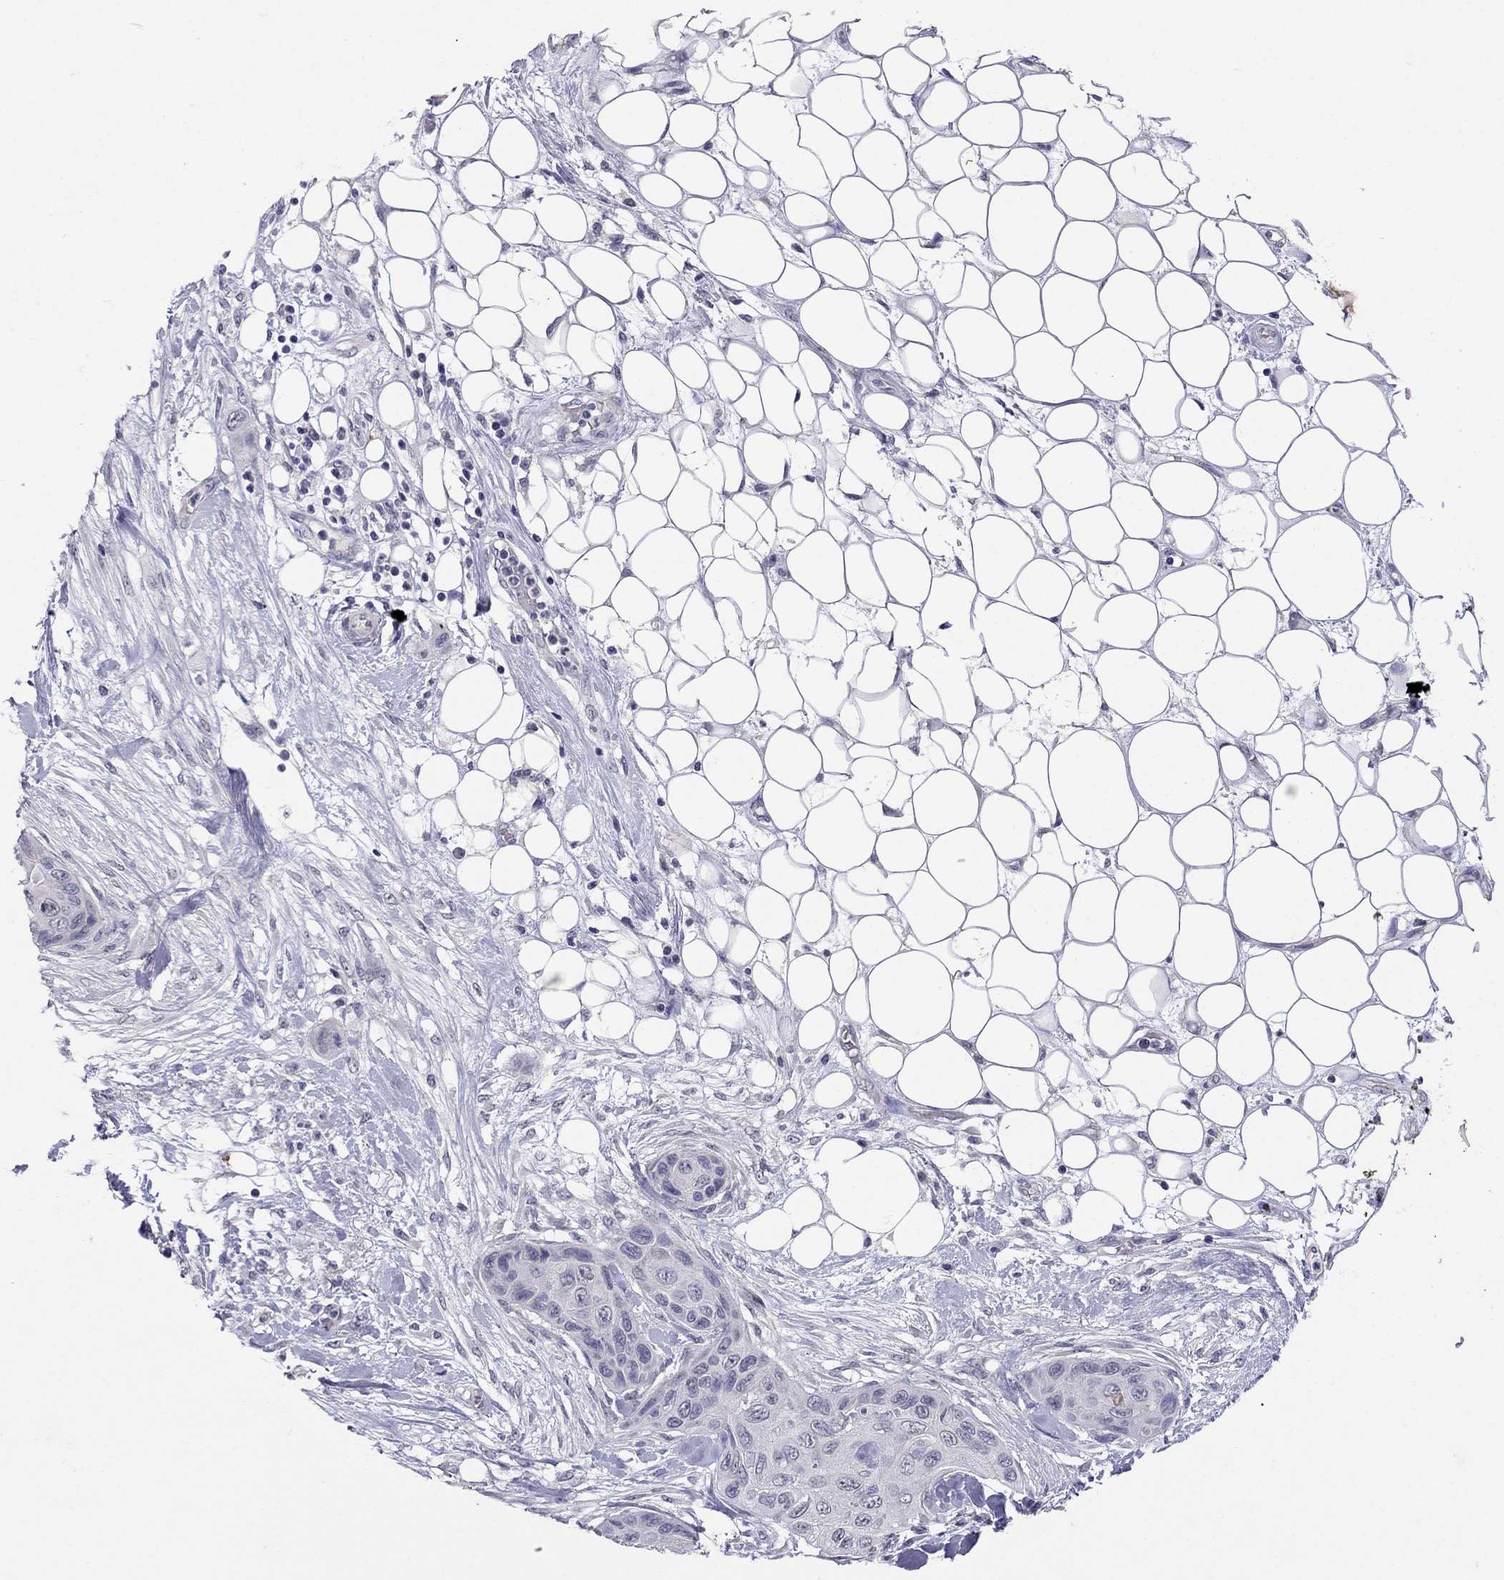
{"staining": {"intensity": "negative", "quantity": "none", "location": "none"}, "tissue": "skin cancer", "cell_type": "Tumor cells", "image_type": "cancer", "snomed": [{"axis": "morphology", "description": "Squamous cell carcinoma, NOS"}, {"axis": "topography", "description": "Skin"}], "caption": "This is an immunohistochemistry histopathology image of squamous cell carcinoma (skin). There is no positivity in tumor cells.", "gene": "FST", "patient": {"sex": "male", "age": 79}}